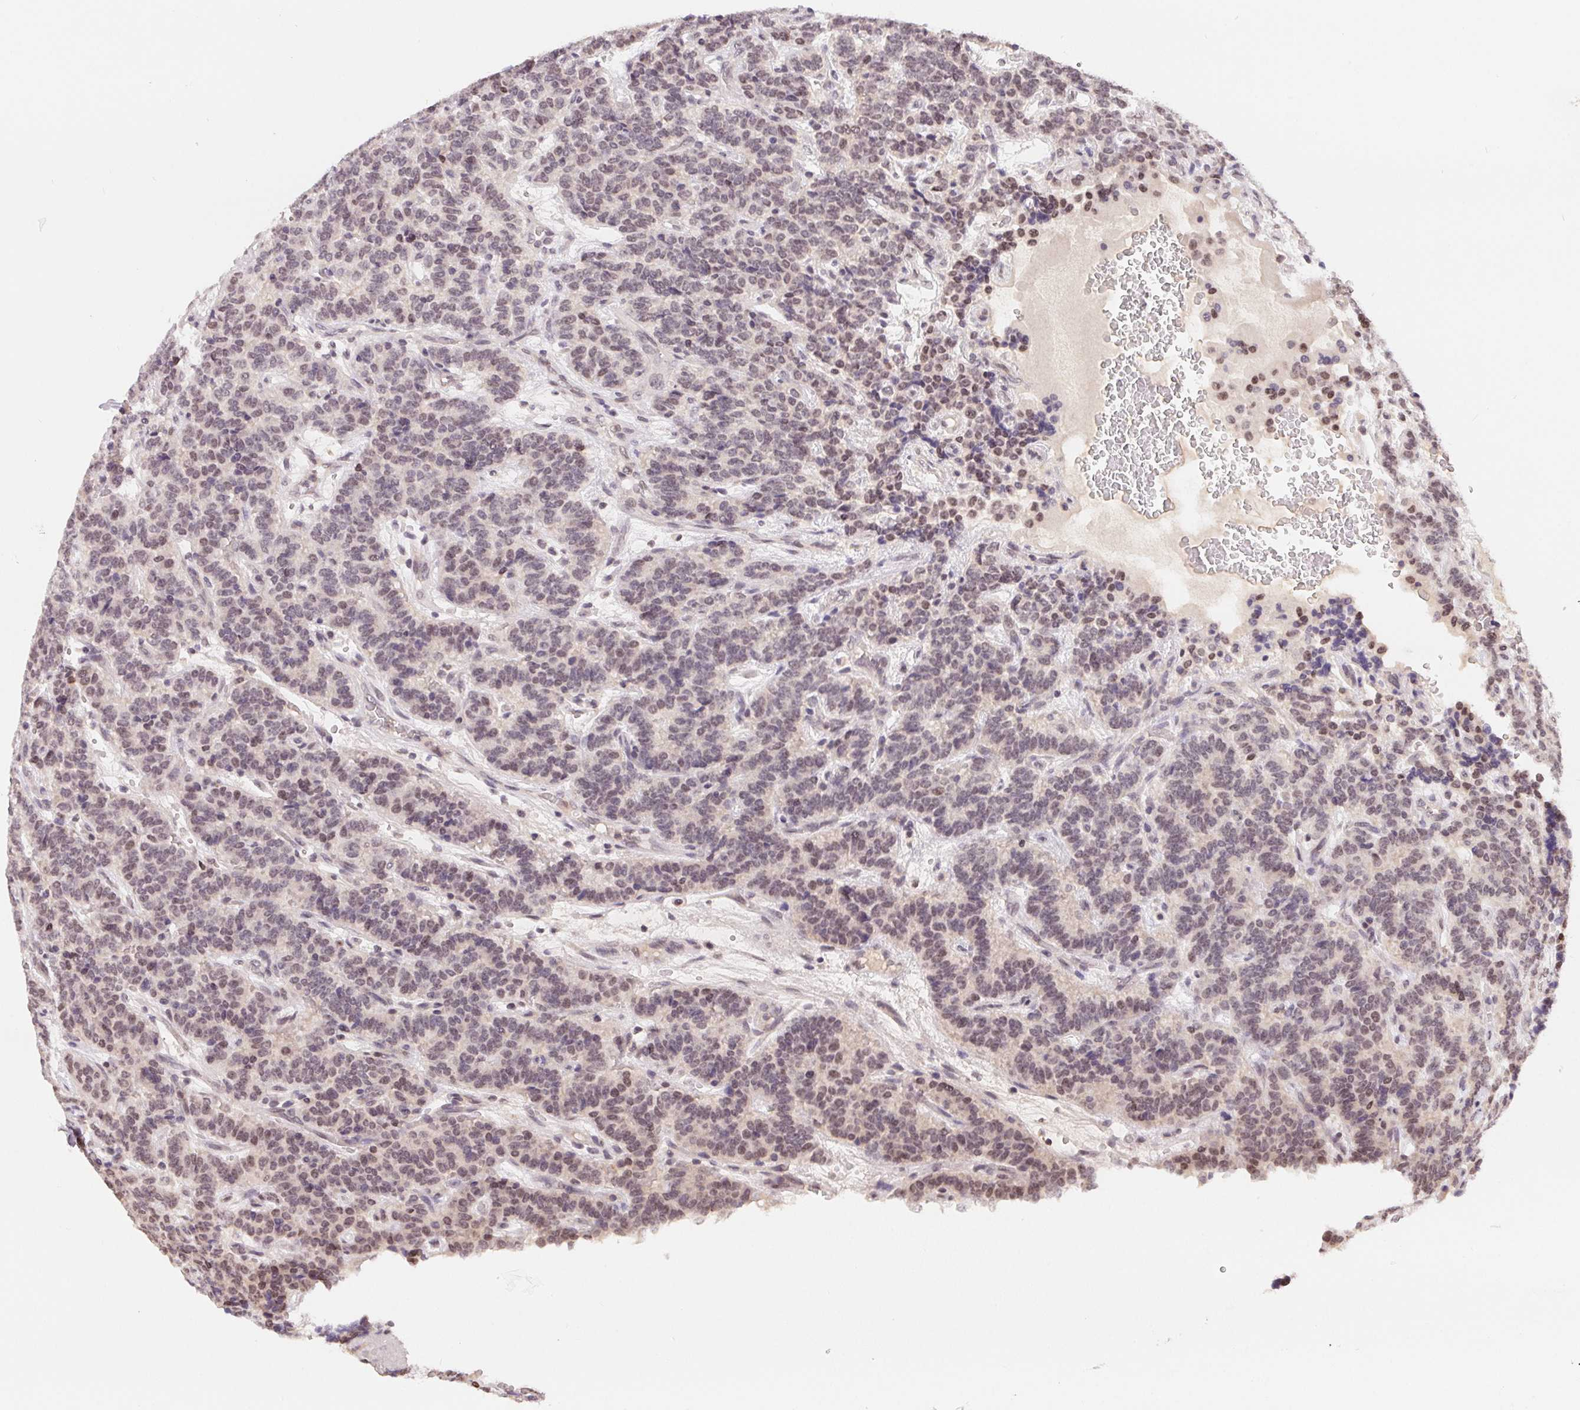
{"staining": {"intensity": "weak", "quantity": "<25%", "location": "nuclear"}, "tissue": "carcinoid", "cell_type": "Tumor cells", "image_type": "cancer", "snomed": [{"axis": "morphology", "description": "Carcinoid, malignant, NOS"}, {"axis": "topography", "description": "Pancreas"}], "caption": "Carcinoid was stained to show a protein in brown. There is no significant staining in tumor cells.", "gene": "HMGN3", "patient": {"sex": "male", "age": 36}}